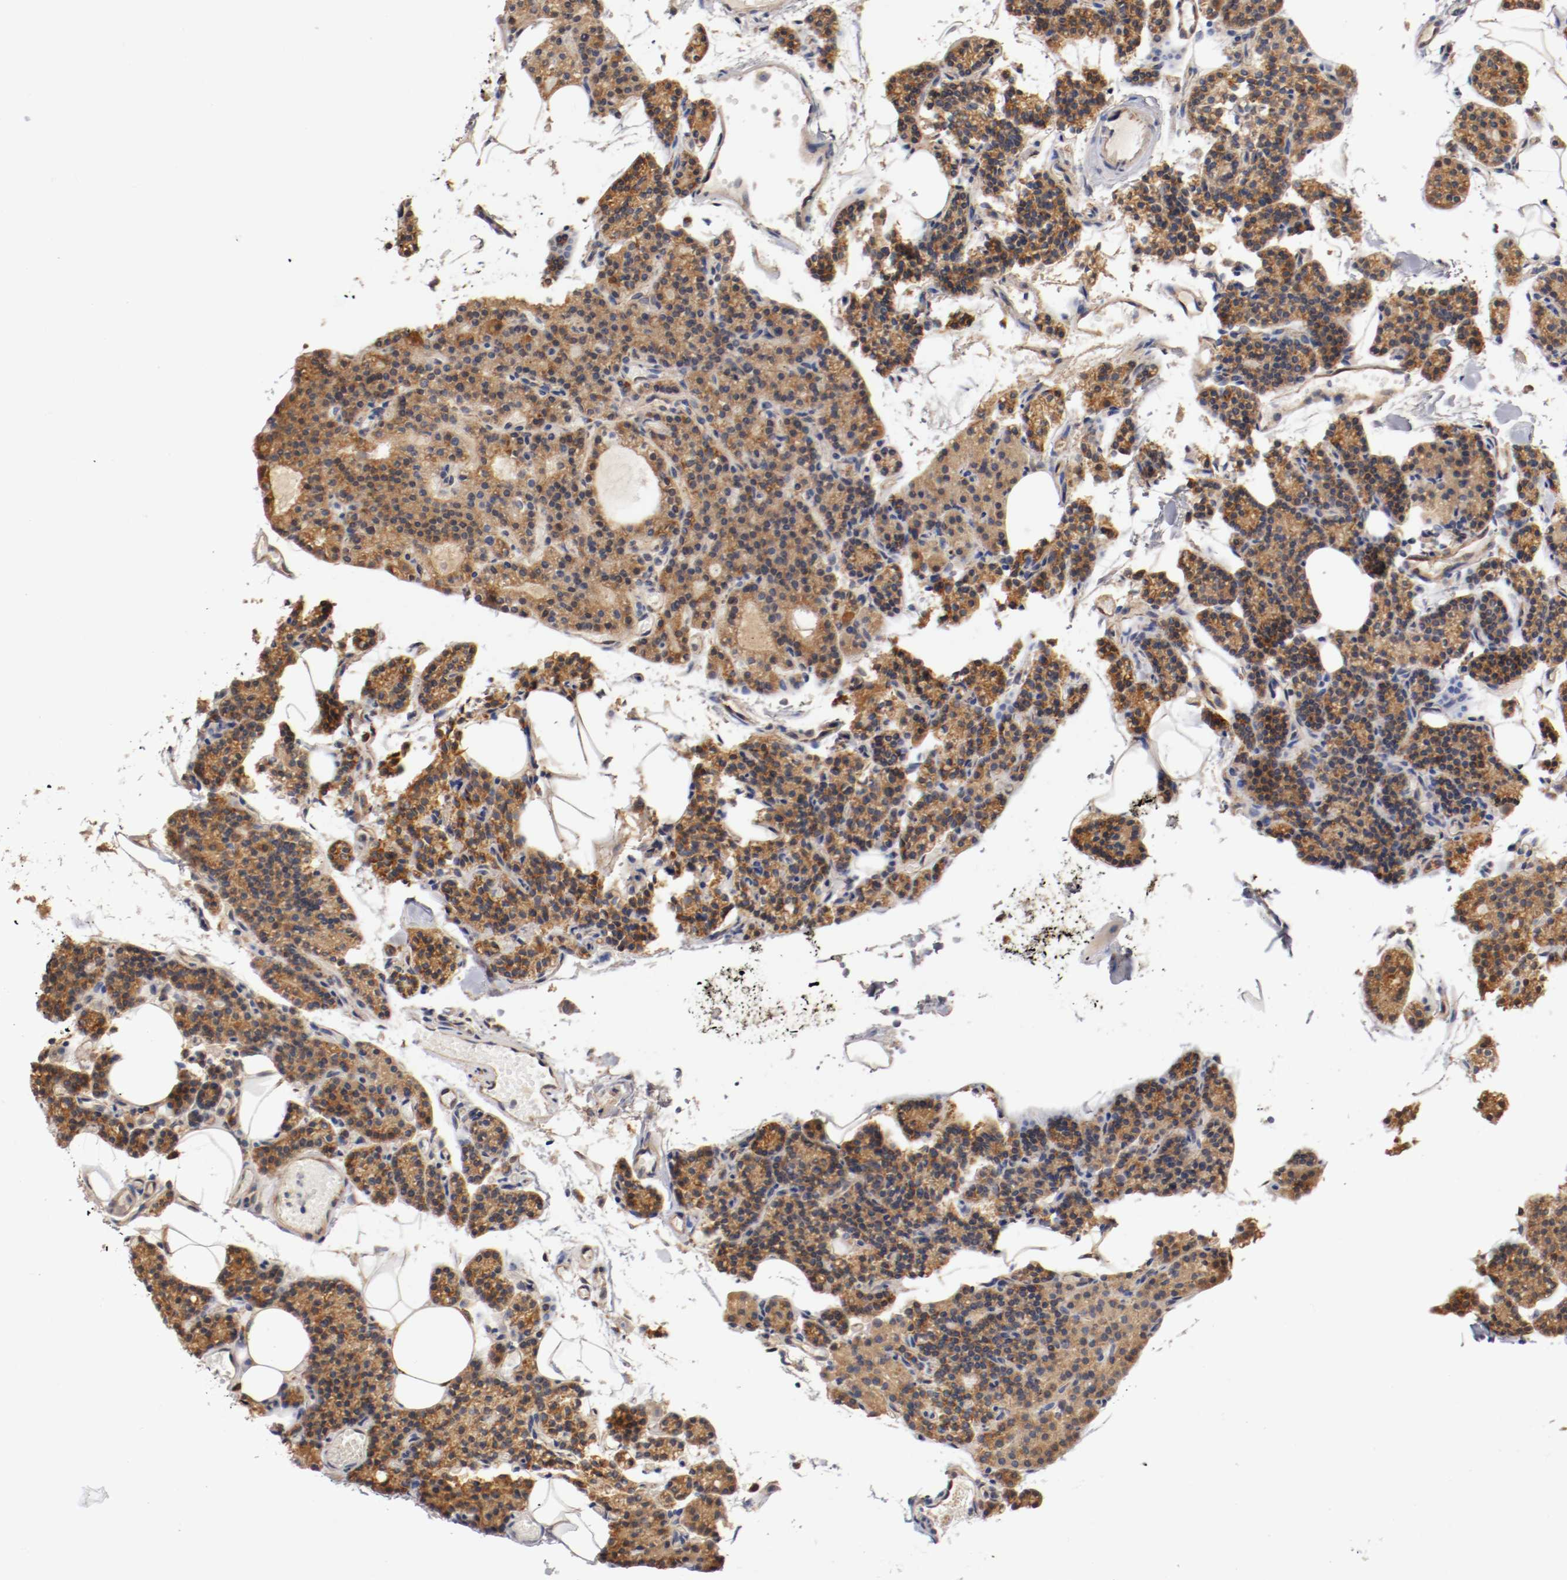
{"staining": {"intensity": "weak", "quantity": ">75%", "location": "cytoplasmic/membranous"}, "tissue": "parathyroid gland", "cell_type": "Glandular cells", "image_type": "normal", "snomed": [{"axis": "morphology", "description": "Normal tissue, NOS"}, {"axis": "topography", "description": "Parathyroid gland"}], "caption": "DAB (3,3'-diaminobenzidine) immunohistochemical staining of benign human parathyroid gland reveals weak cytoplasmic/membranous protein expression in about >75% of glandular cells.", "gene": "TNFSF12", "patient": {"sex": "female", "age": 60}}